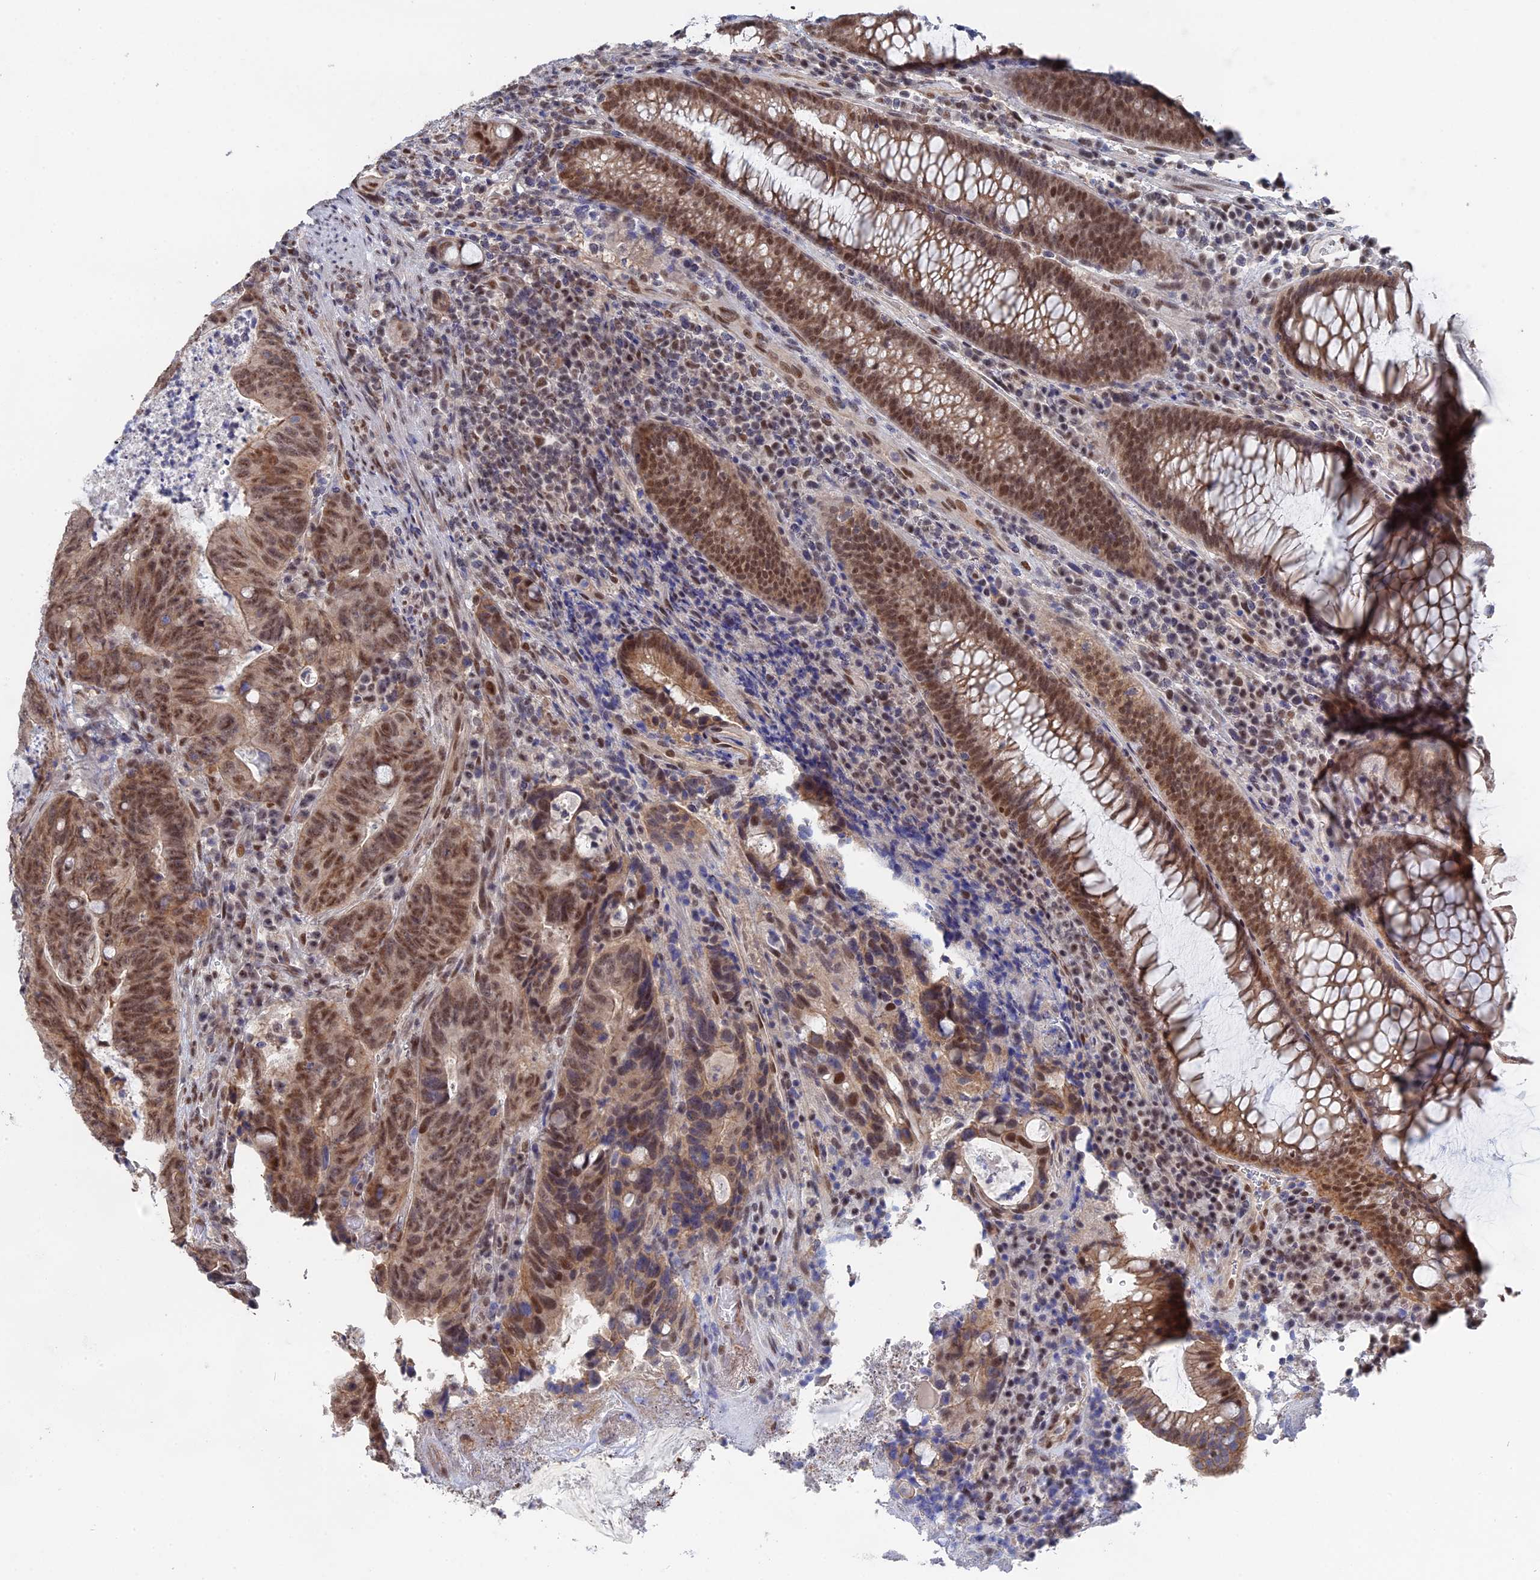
{"staining": {"intensity": "moderate", "quantity": ">75%", "location": "nuclear"}, "tissue": "colorectal cancer", "cell_type": "Tumor cells", "image_type": "cancer", "snomed": [{"axis": "morphology", "description": "Adenocarcinoma, NOS"}, {"axis": "topography", "description": "Colon"}], "caption": "Protein staining of colorectal cancer tissue shows moderate nuclear expression in approximately >75% of tumor cells.", "gene": "TSSC4", "patient": {"sex": "female", "age": 82}}